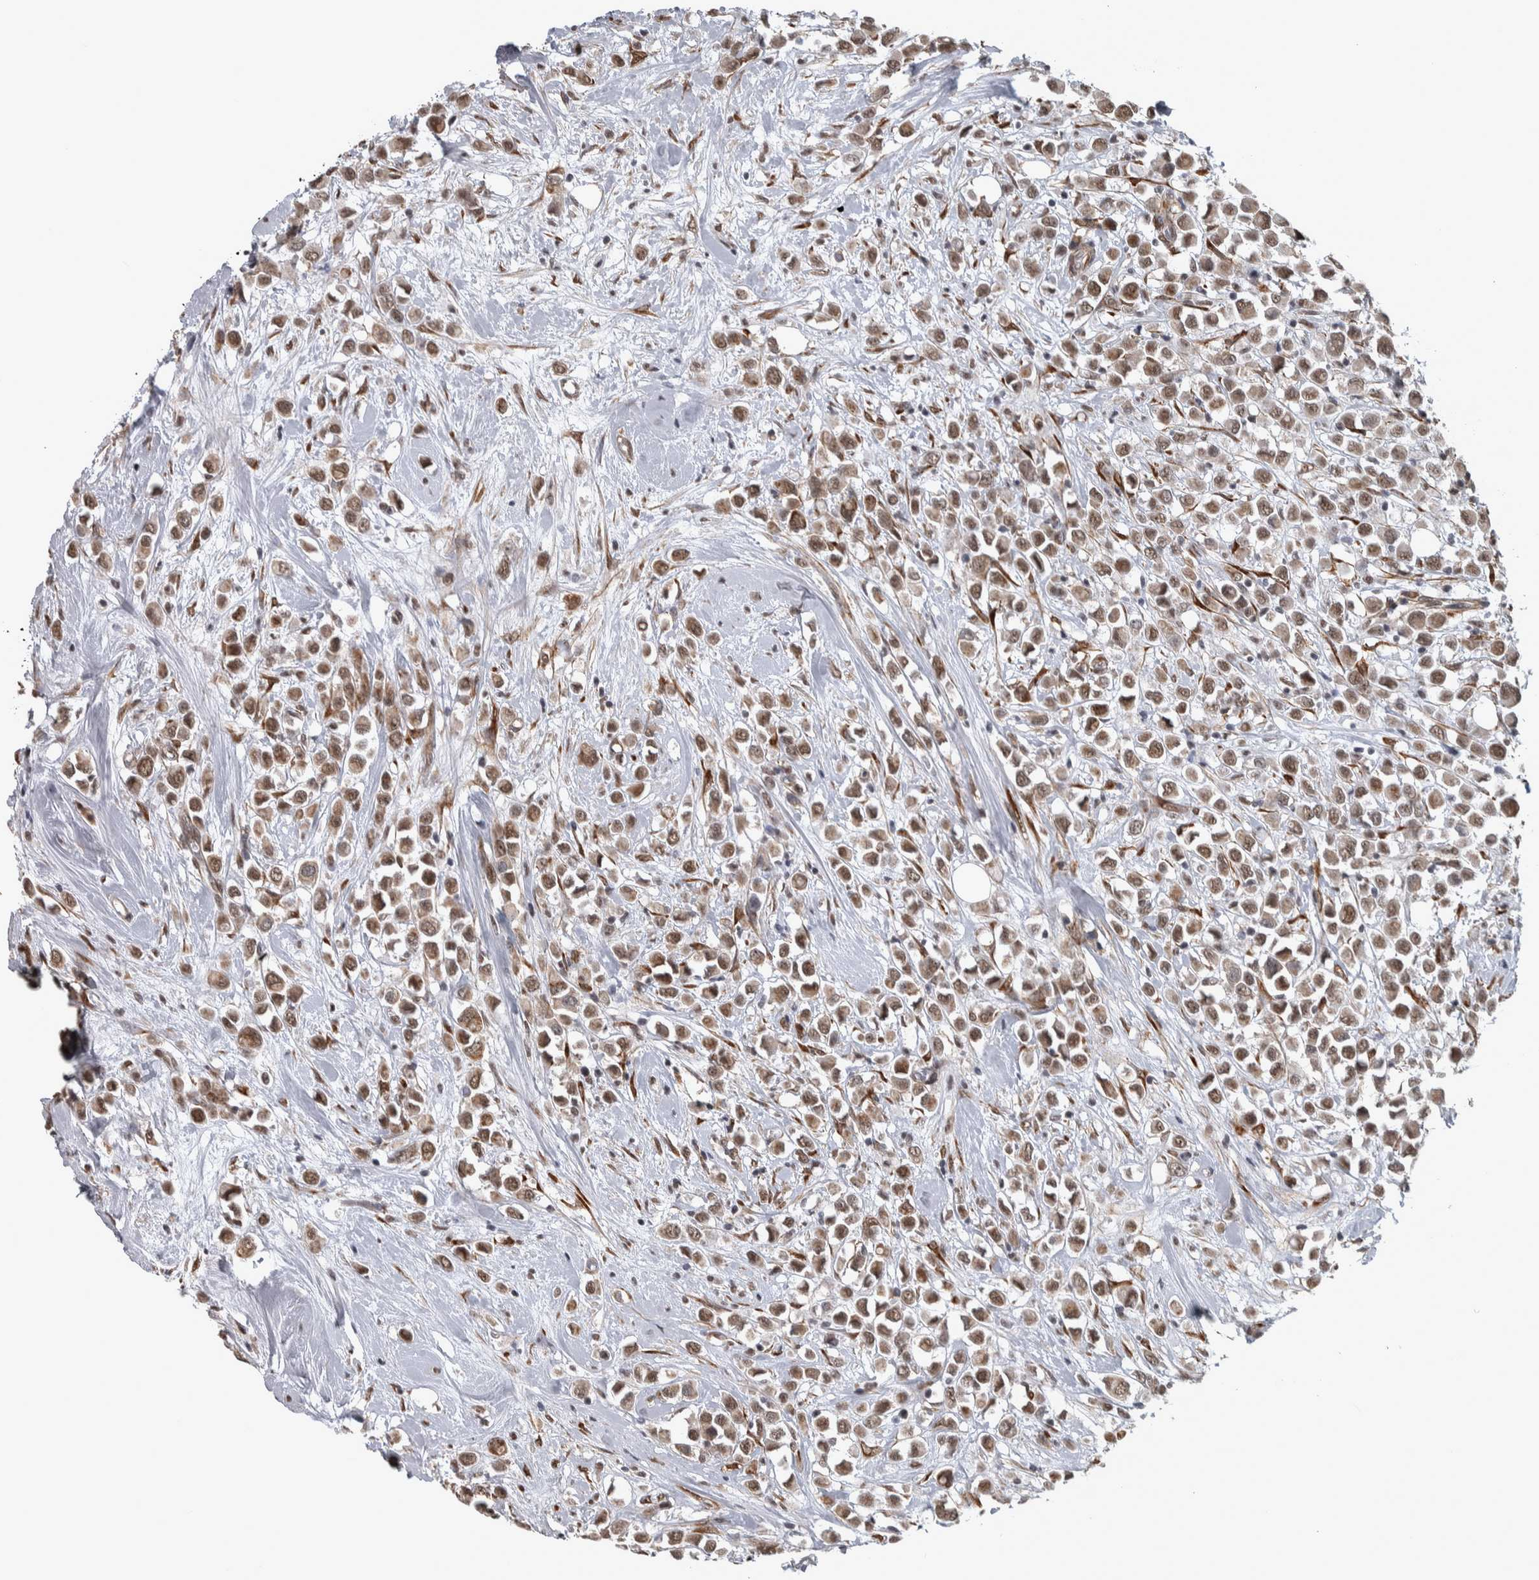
{"staining": {"intensity": "moderate", "quantity": ">75%", "location": "nuclear"}, "tissue": "breast cancer", "cell_type": "Tumor cells", "image_type": "cancer", "snomed": [{"axis": "morphology", "description": "Duct carcinoma"}, {"axis": "topography", "description": "Breast"}], "caption": "Immunohistochemical staining of human breast cancer displays medium levels of moderate nuclear staining in about >75% of tumor cells.", "gene": "DDX42", "patient": {"sex": "female", "age": 61}}